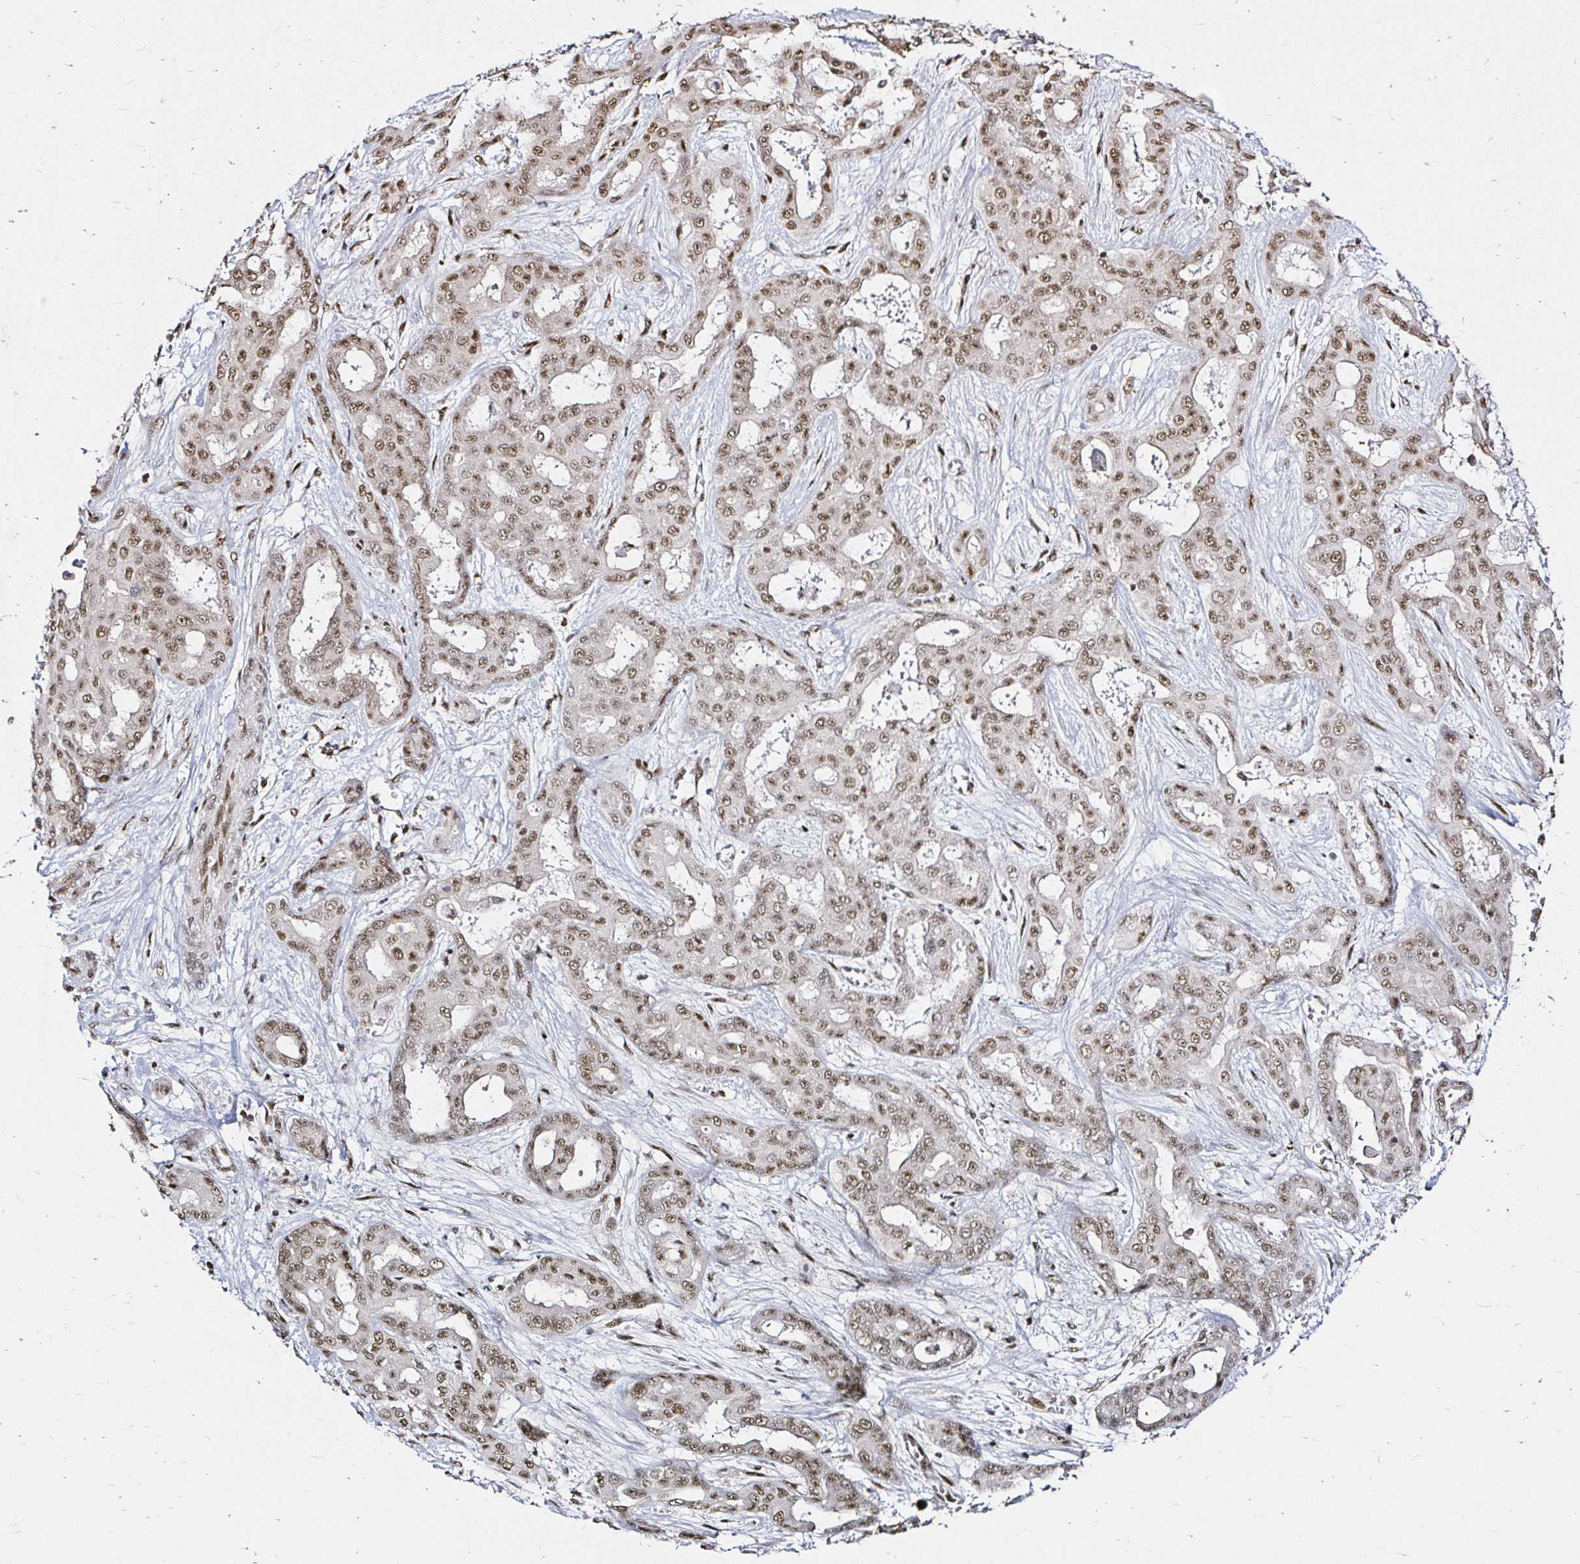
{"staining": {"intensity": "moderate", "quantity": ">75%", "location": "nuclear"}, "tissue": "liver cancer", "cell_type": "Tumor cells", "image_type": "cancer", "snomed": [{"axis": "morphology", "description": "Cholangiocarcinoma"}, {"axis": "topography", "description": "Liver"}], "caption": "Tumor cells demonstrate moderate nuclear positivity in approximately >75% of cells in liver cancer.", "gene": "SNRPC", "patient": {"sex": "female", "age": 64}}